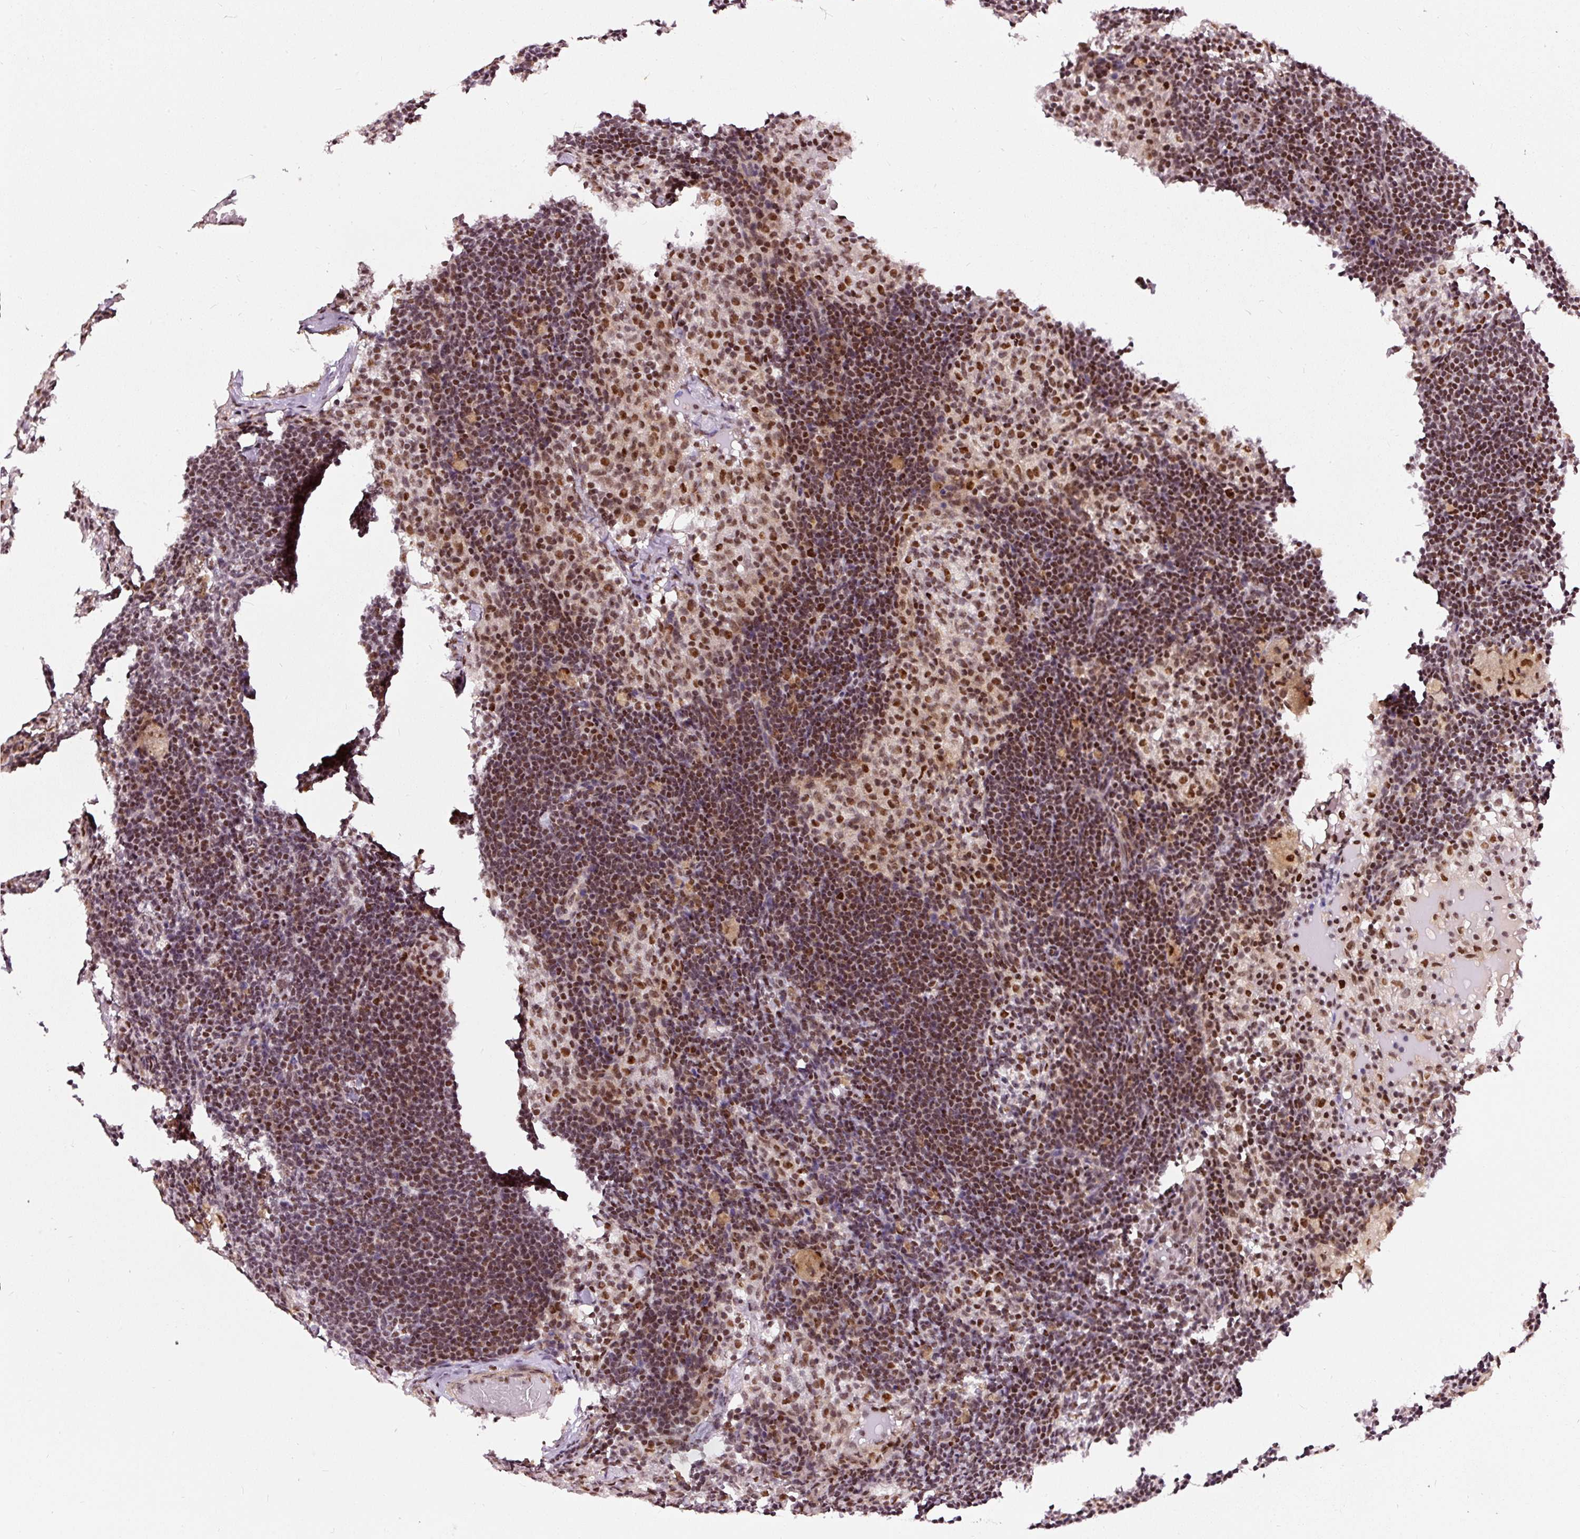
{"staining": {"intensity": "strong", "quantity": ">75%", "location": "nuclear"}, "tissue": "lymph node", "cell_type": "Germinal center cells", "image_type": "normal", "snomed": [{"axis": "morphology", "description": "Normal tissue, NOS"}, {"axis": "topography", "description": "Lymph node"}], "caption": "Immunohistochemical staining of normal lymph node demonstrates >75% levels of strong nuclear protein positivity in about >75% of germinal center cells.", "gene": "HNRNPC", "patient": {"sex": "male", "age": 49}}